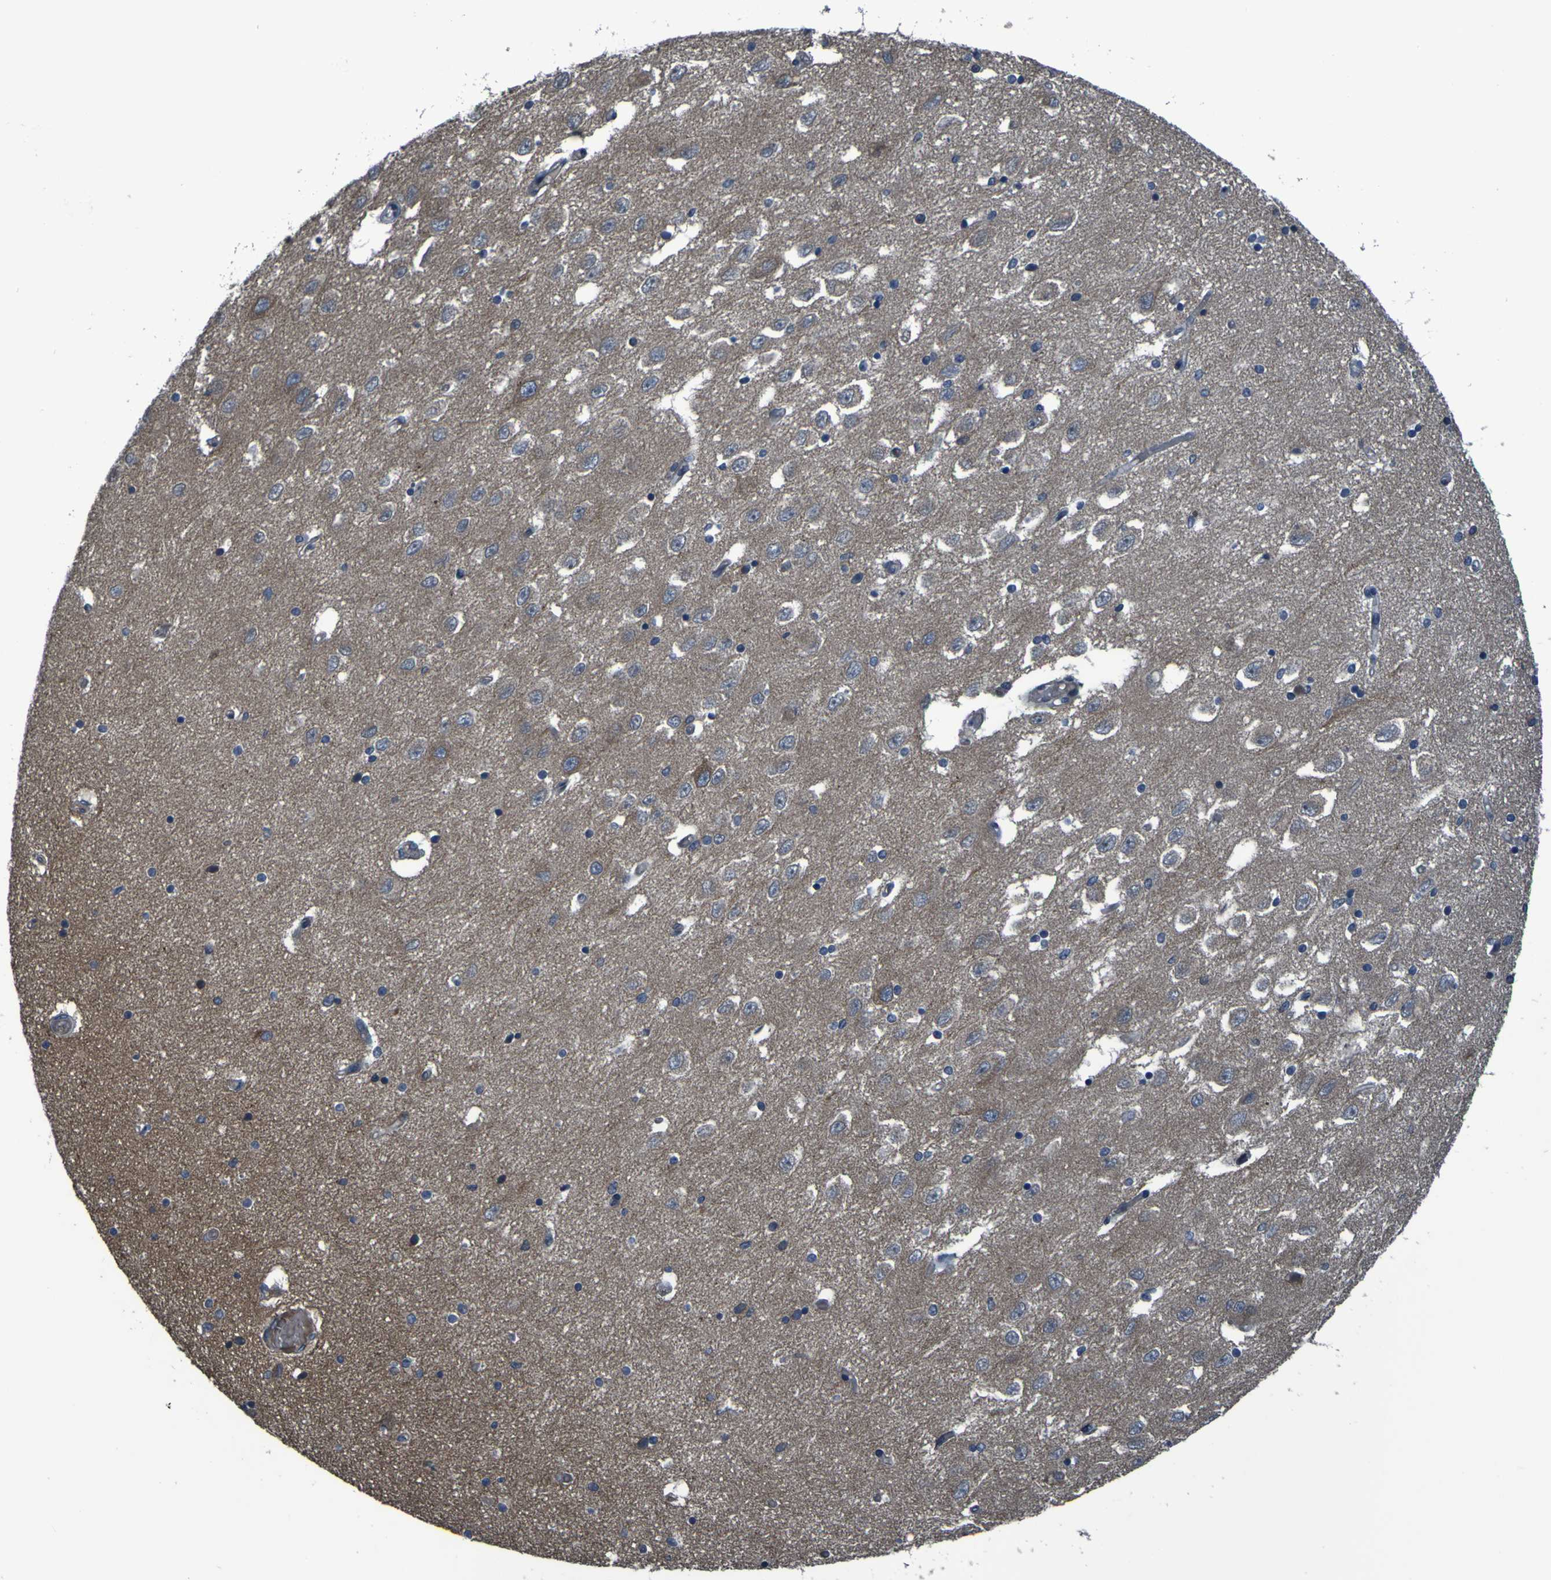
{"staining": {"intensity": "negative", "quantity": "none", "location": "none"}, "tissue": "hippocampus", "cell_type": "Glial cells", "image_type": "normal", "snomed": [{"axis": "morphology", "description": "Normal tissue, NOS"}, {"axis": "topography", "description": "Hippocampus"}], "caption": "Glial cells show no significant protein expression in benign hippocampus. (Immunohistochemistry, brightfield microscopy, high magnification).", "gene": "GRAMD1A", "patient": {"sex": "female", "age": 54}}